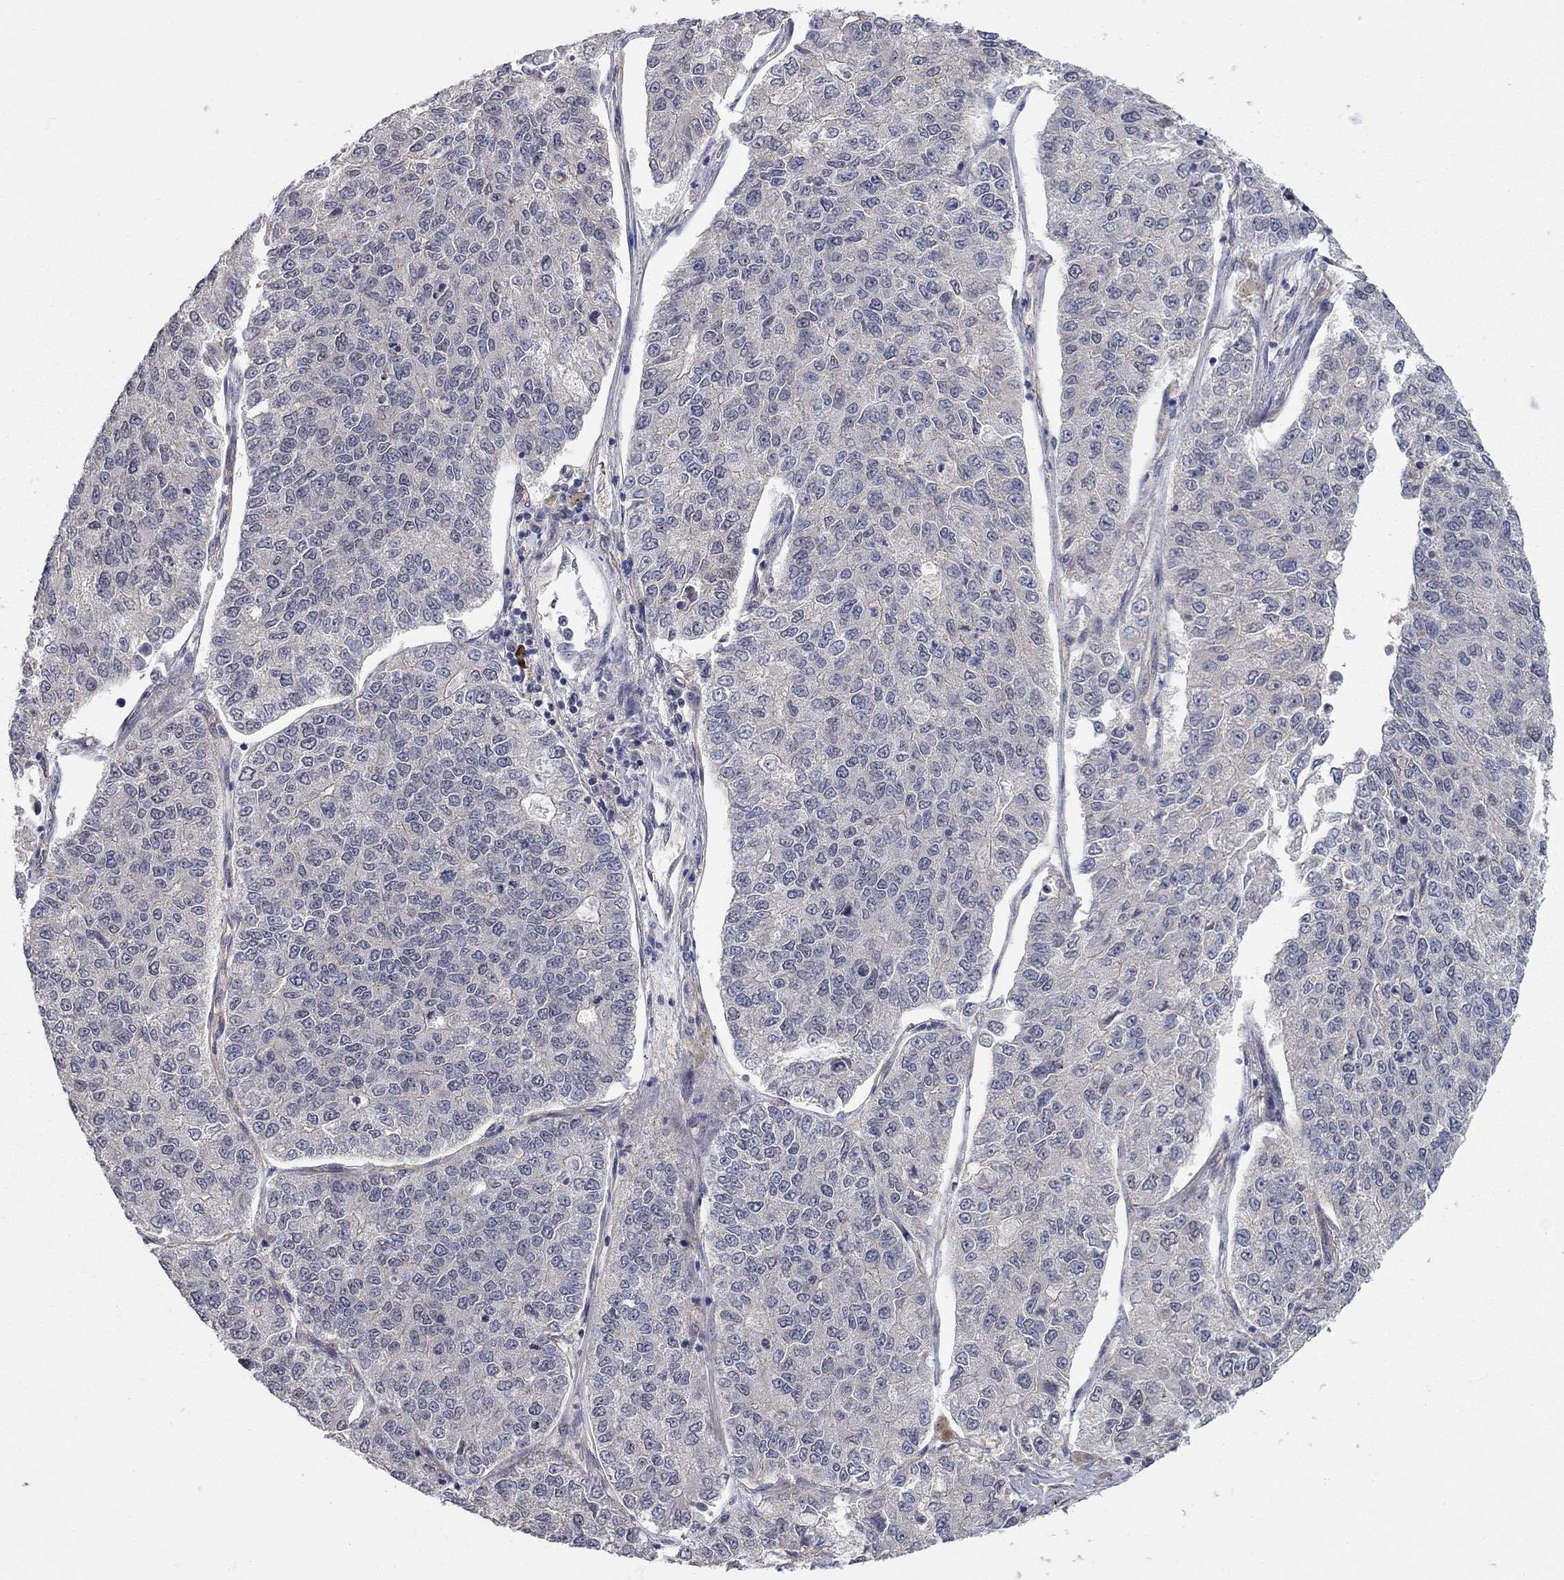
{"staining": {"intensity": "weak", "quantity": "<25%", "location": "cytoplasmic/membranous"}, "tissue": "lung cancer", "cell_type": "Tumor cells", "image_type": "cancer", "snomed": [{"axis": "morphology", "description": "Adenocarcinoma, NOS"}, {"axis": "topography", "description": "Lung"}], "caption": "The histopathology image demonstrates no staining of tumor cells in adenocarcinoma (lung).", "gene": "WASF3", "patient": {"sex": "male", "age": 49}}